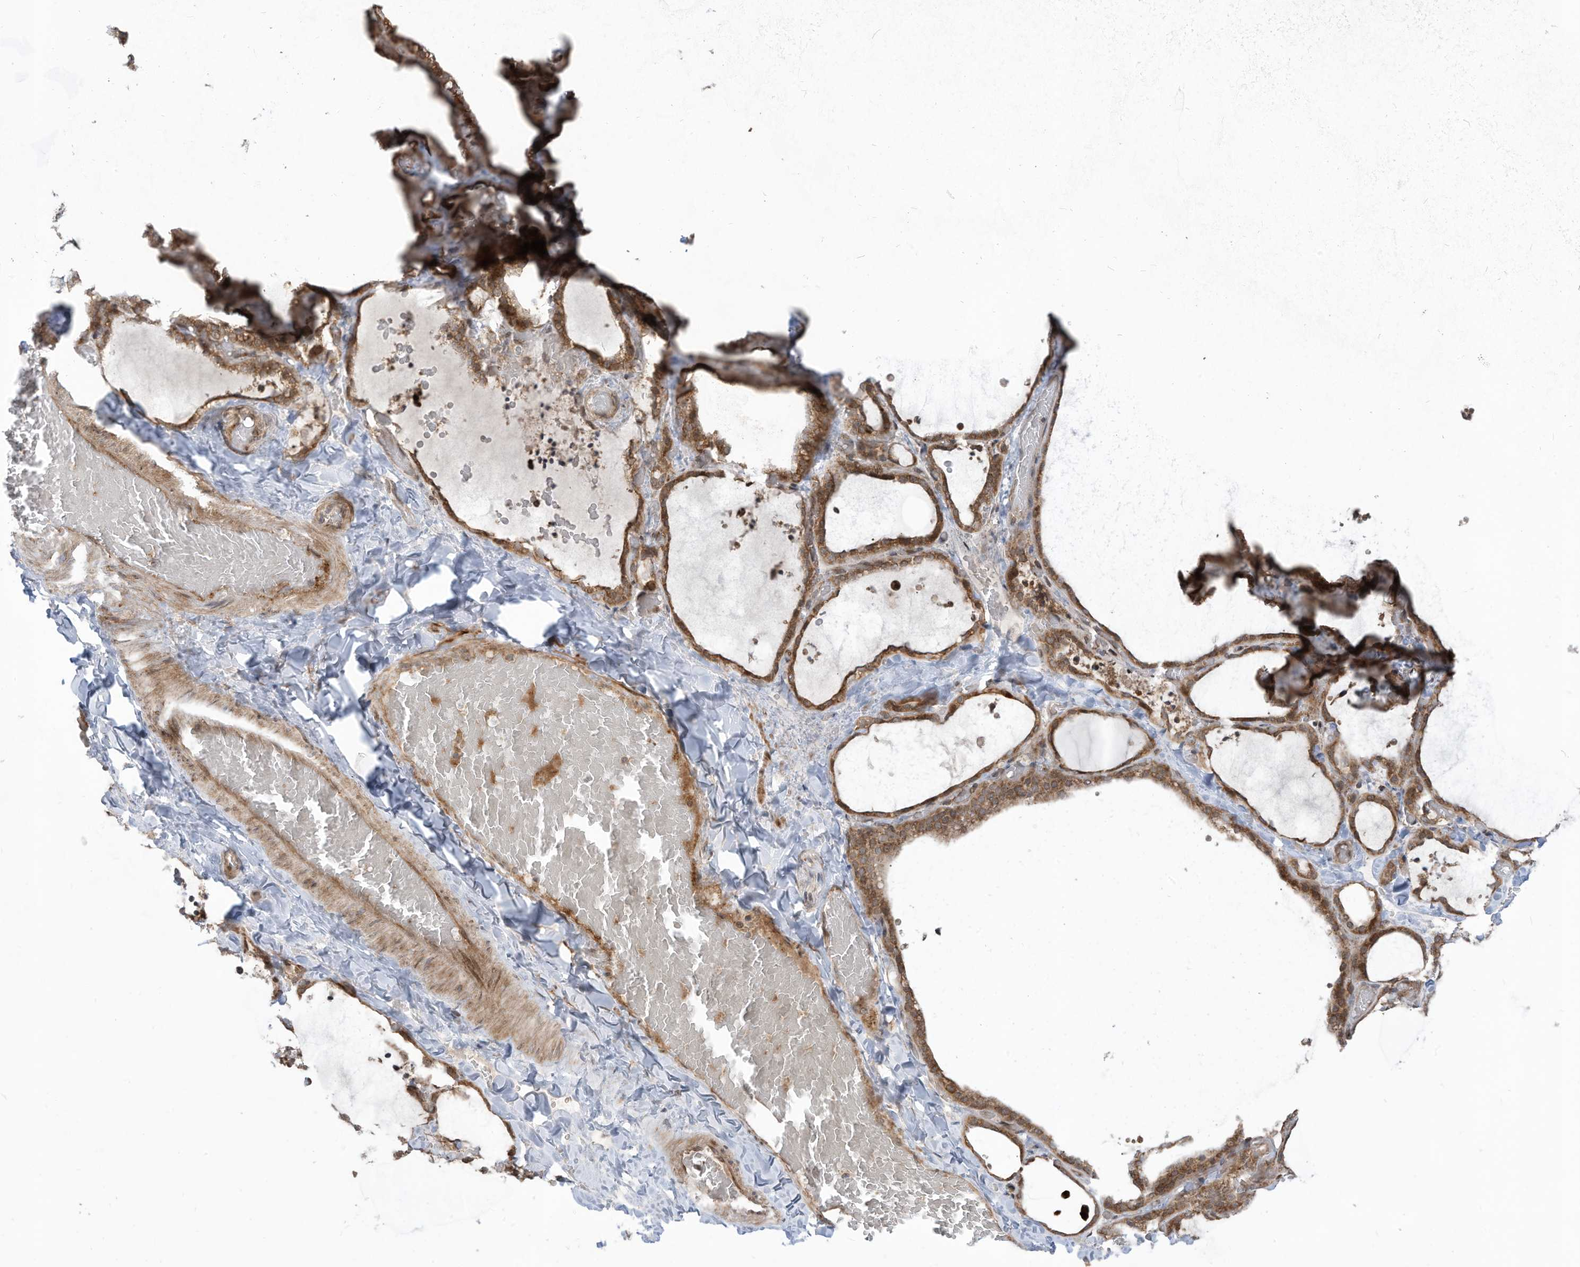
{"staining": {"intensity": "moderate", "quantity": ">75%", "location": "cytoplasmic/membranous"}, "tissue": "thyroid gland", "cell_type": "Glandular cells", "image_type": "normal", "snomed": [{"axis": "morphology", "description": "Normal tissue, NOS"}, {"axis": "topography", "description": "Thyroid gland"}], "caption": "The immunohistochemical stain highlights moderate cytoplasmic/membranous expression in glandular cells of unremarkable thyroid gland. (IHC, brightfield microscopy, high magnification).", "gene": "TRIM67", "patient": {"sex": "female", "age": 22}}